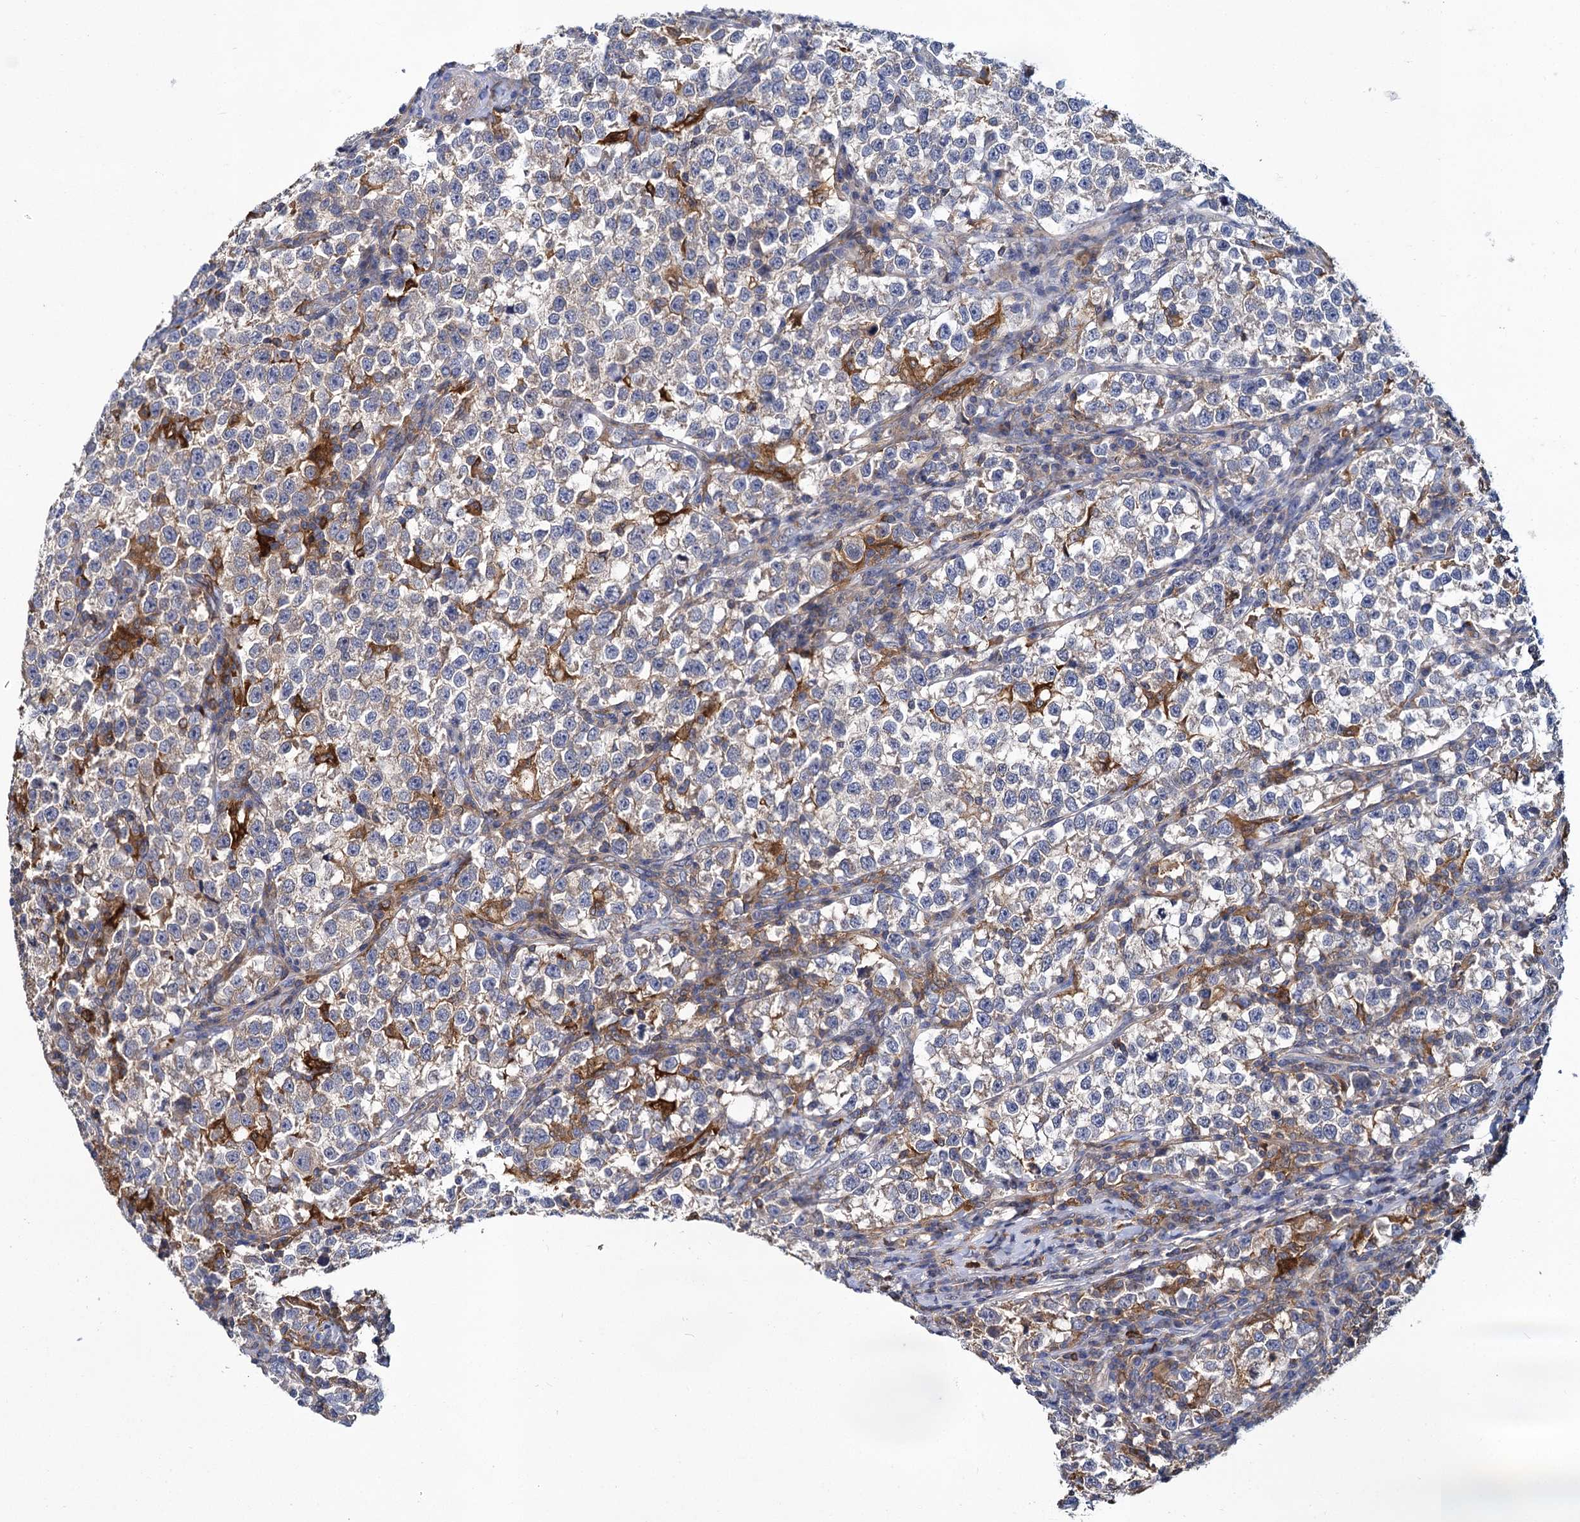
{"staining": {"intensity": "negative", "quantity": "none", "location": "none"}, "tissue": "testis cancer", "cell_type": "Tumor cells", "image_type": "cancer", "snomed": [{"axis": "morphology", "description": "Normal tissue, NOS"}, {"axis": "morphology", "description": "Seminoma, NOS"}, {"axis": "topography", "description": "Testis"}], "caption": "High magnification brightfield microscopy of seminoma (testis) stained with DAB (brown) and counterstained with hematoxylin (blue): tumor cells show no significant positivity.", "gene": "GCLC", "patient": {"sex": "male", "age": 43}}